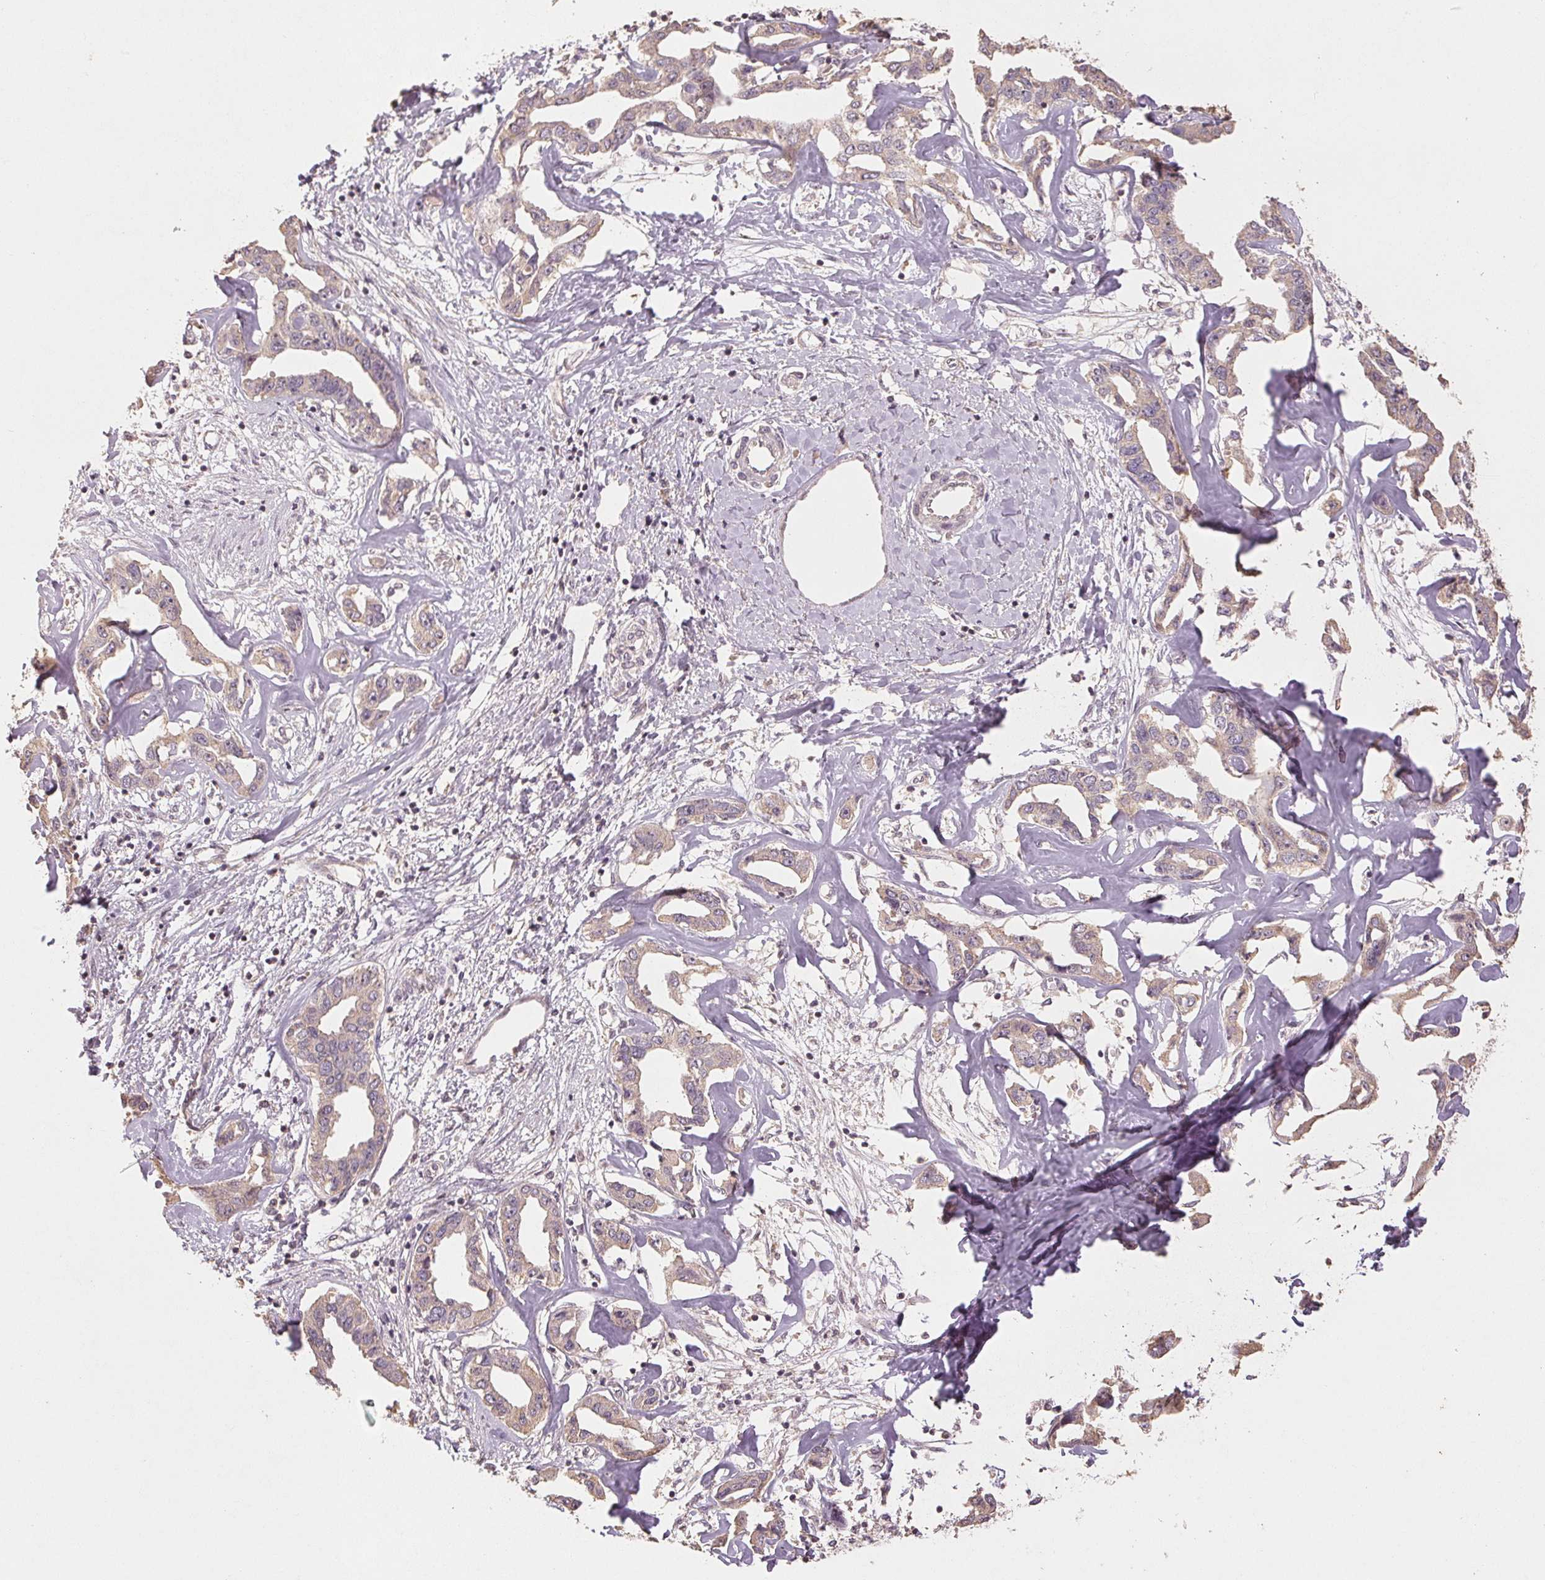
{"staining": {"intensity": "negative", "quantity": "none", "location": "none"}, "tissue": "liver cancer", "cell_type": "Tumor cells", "image_type": "cancer", "snomed": [{"axis": "morphology", "description": "Cholangiocarcinoma"}, {"axis": "topography", "description": "Liver"}], "caption": "Tumor cells are negative for brown protein staining in liver cholangiocarcinoma.", "gene": "COX14", "patient": {"sex": "male", "age": 59}}